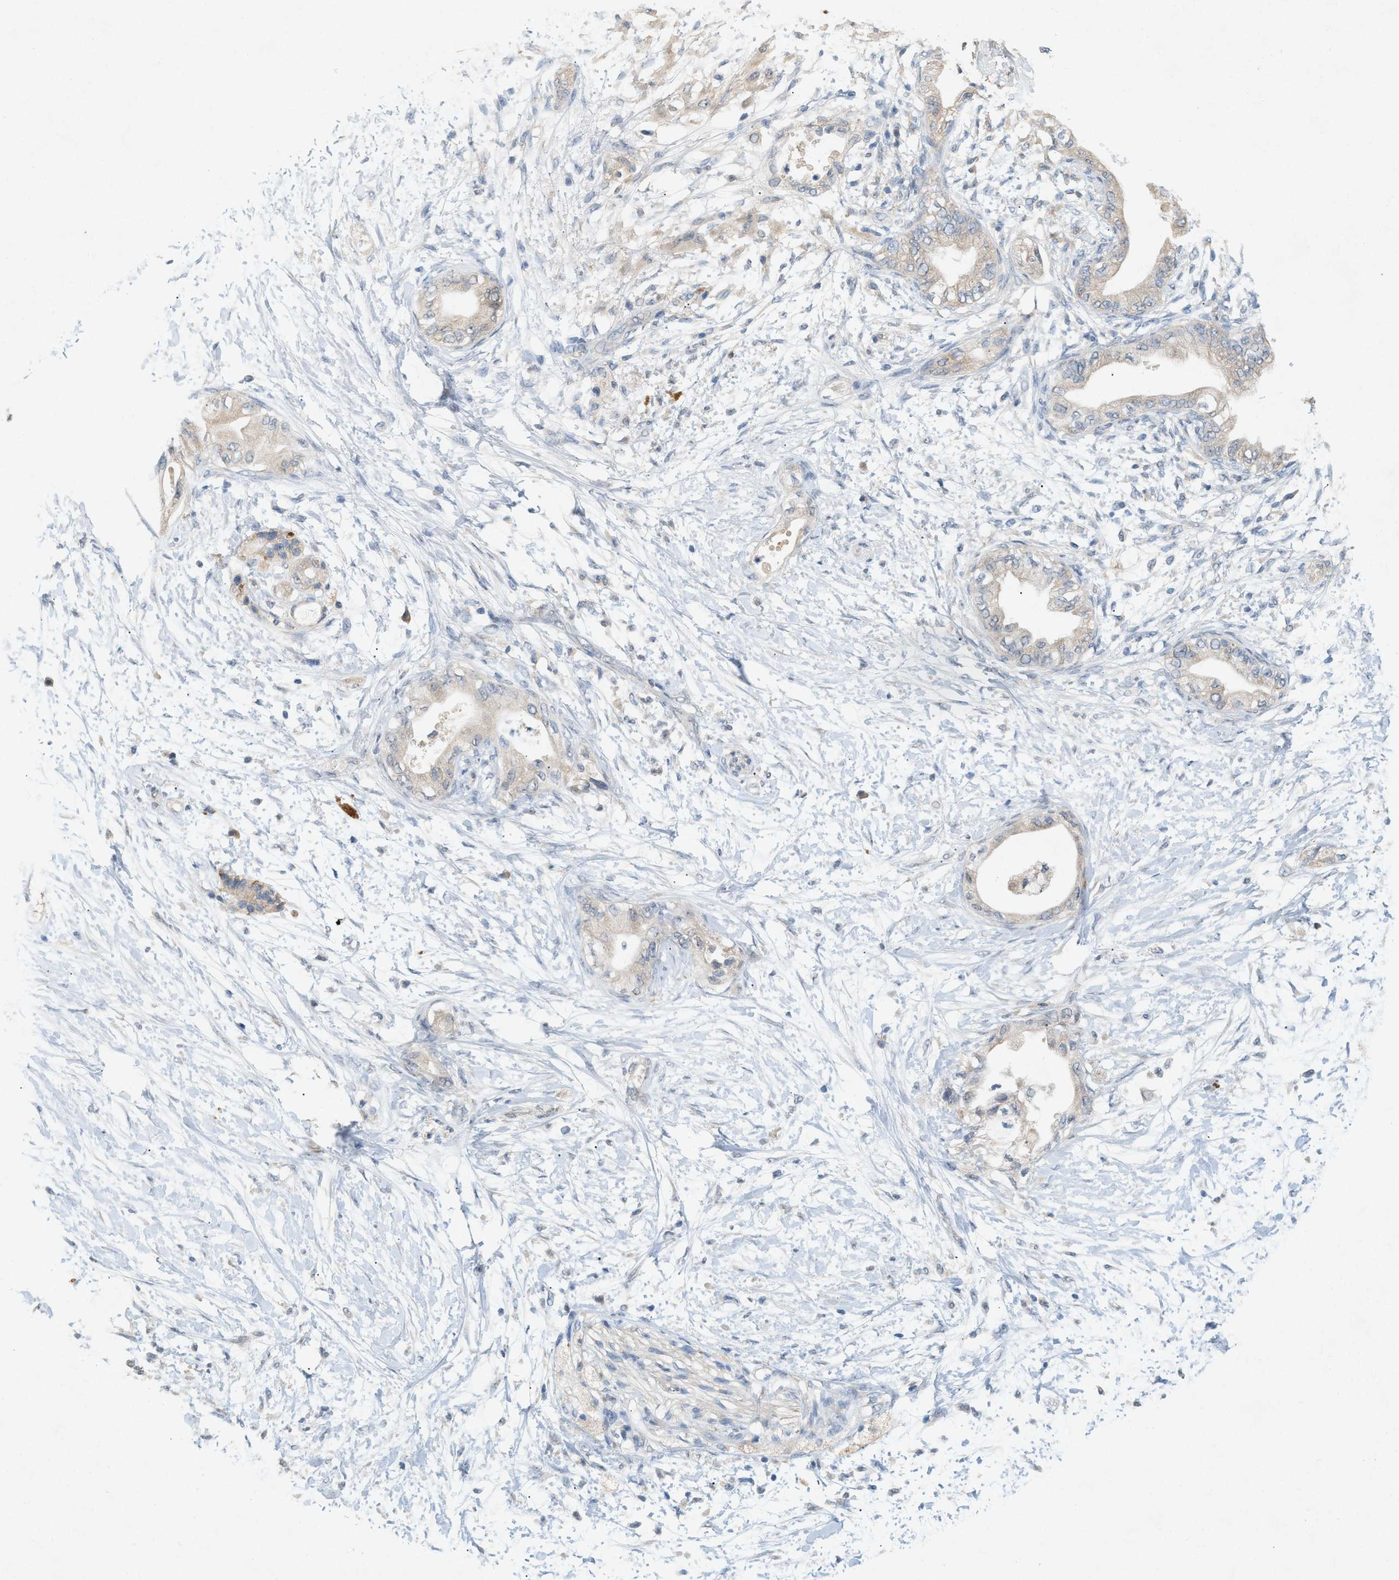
{"staining": {"intensity": "weak", "quantity": ">75%", "location": "cytoplasmic/membranous"}, "tissue": "adipose tissue", "cell_type": "Adipocytes", "image_type": "normal", "snomed": [{"axis": "morphology", "description": "Normal tissue, NOS"}, {"axis": "morphology", "description": "Adenocarcinoma, NOS"}, {"axis": "topography", "description": "Duodenum"}, {"axis": "topography", "description": "Peripheral nerve tissue"}], "caption": "Immunohistochemical staining of benign adipose tissue exhibits weak cytoplasmic/membranous protein staining in approximately >75% of adipocytes.", "gene": "DCAF7", "patient": {"sex": "female", "age": 60}}